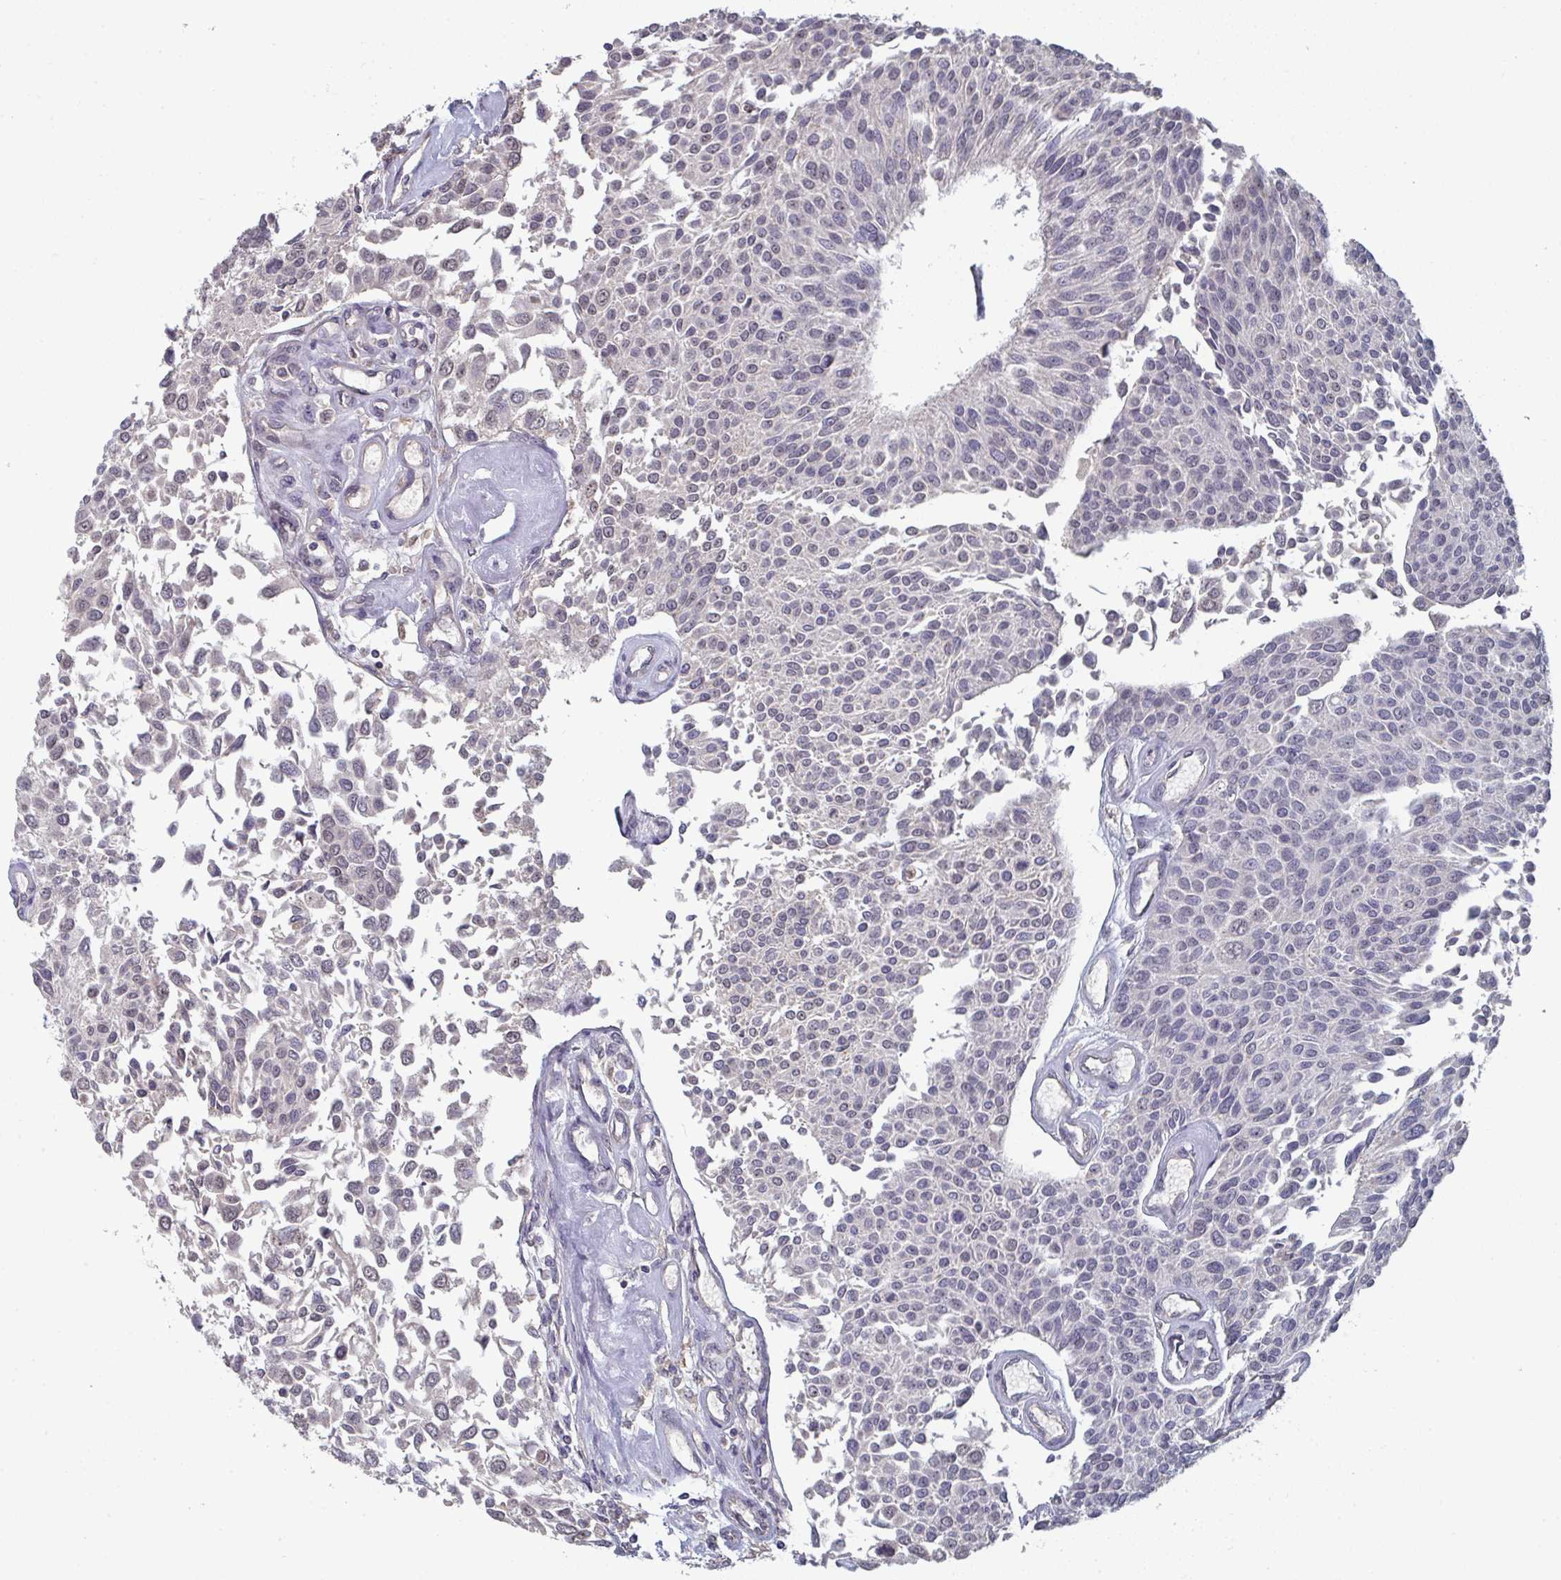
{"staining": {"intensity": "negative", "quantity": "none", "location": "none"}, "tissue": "urothelial cancer", "cell_type": "Tumor cells", "image_type": "cancer", "snomed": [{"axis": "morphology", "description": "Urothelial carcinoma, NOS"}, {"axis": "topography", "description": "Urinary bladder"}], "caption": "There is no significant staining in tumor cells of transitional cell carcinoma. The staining is performed using DAB (3,3'-diaminobenzidine) brown chromogen with nuclei counter-stained in using hematoxylin.", "gene": "LIX1", "patient": {"sex": "male", "age": 55}}